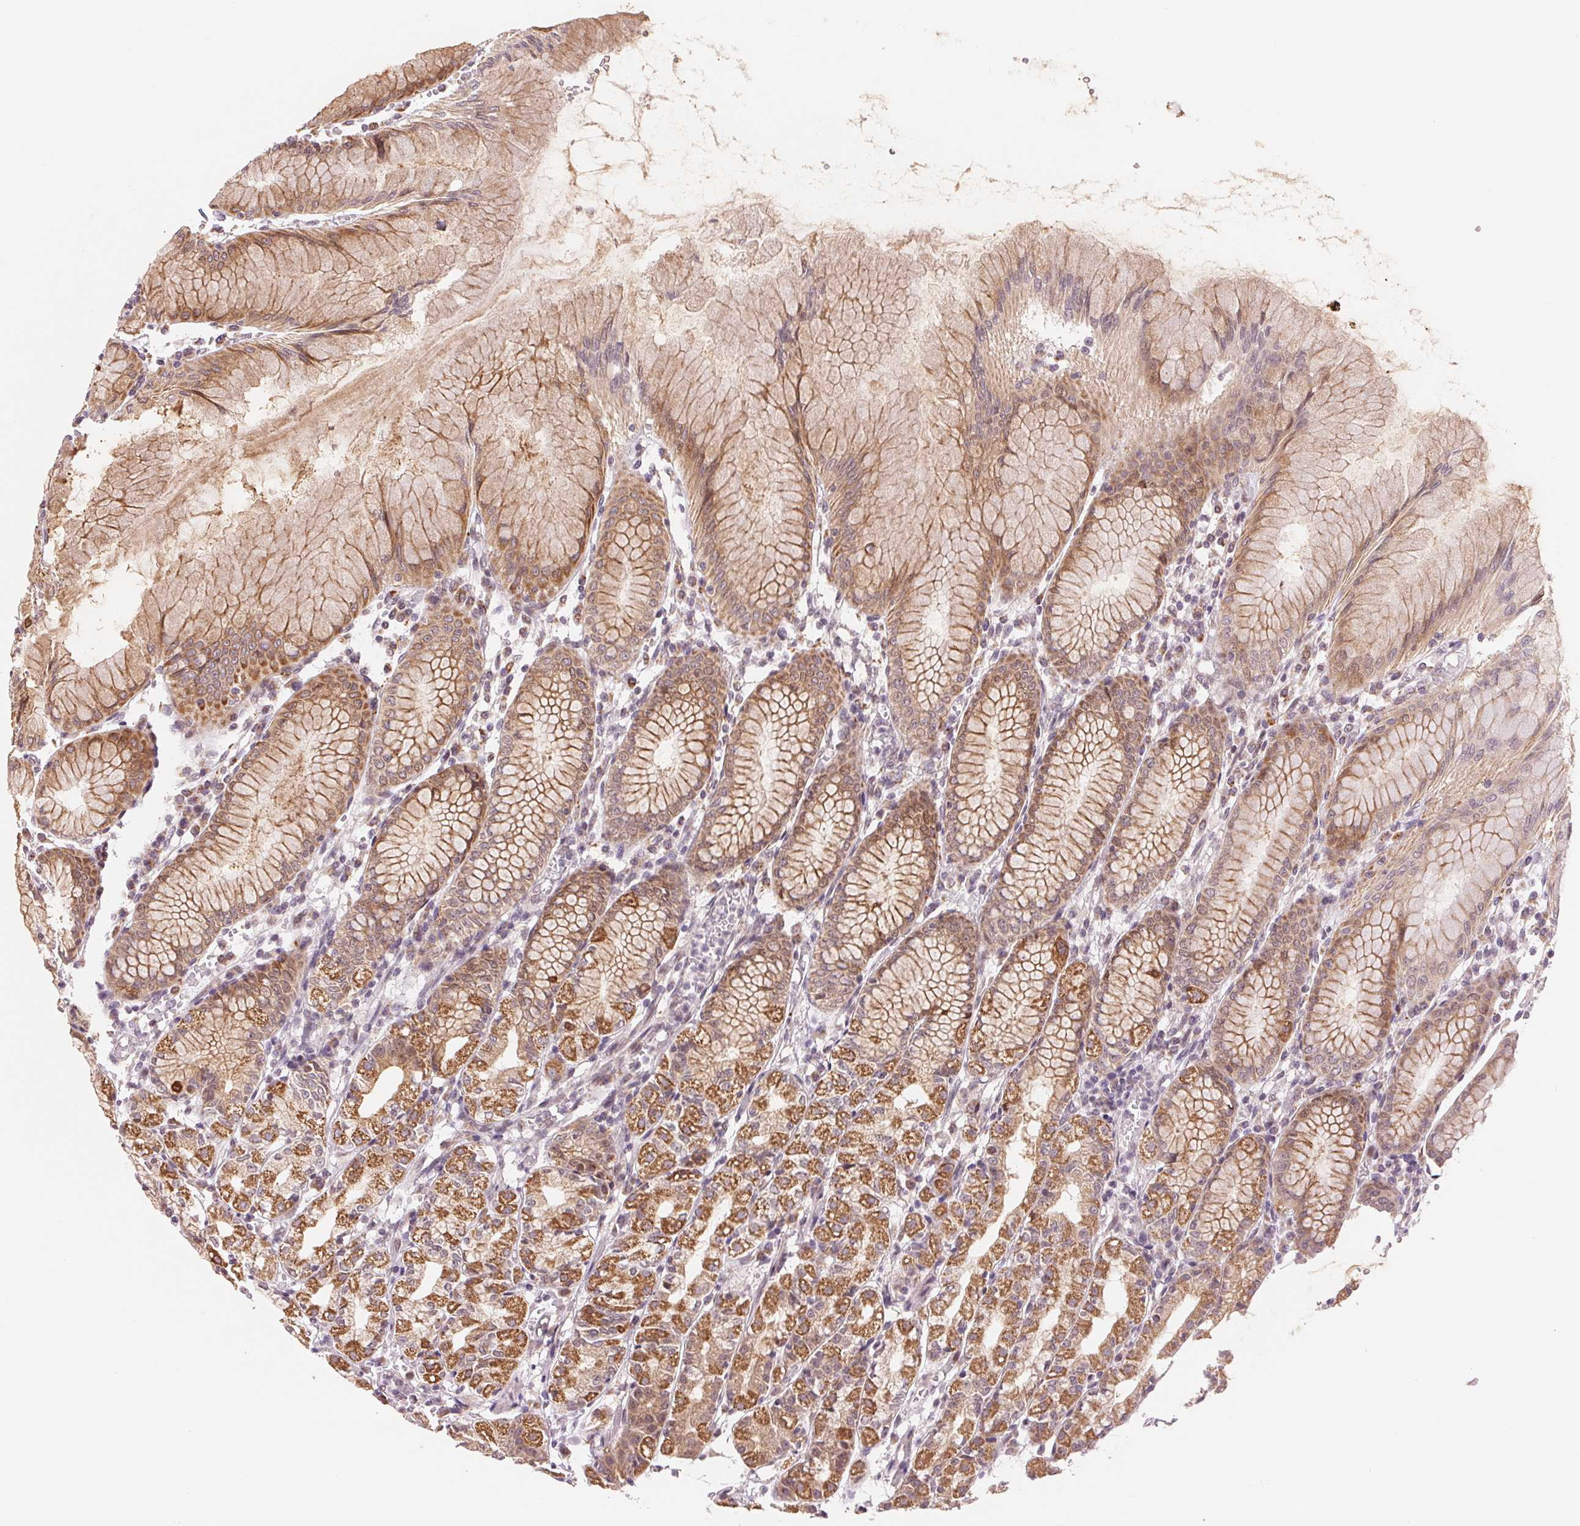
{"staining": {"intensity": "moderate", "quantity": ">75%", "location": "cytoplasmic/membranous,nuclear"}, "tissue": "stomach", "cell_type": "Glandular cells", "image_type": "normal", "snomed": [{"axis": "morphology", "description": "Normal tissue, NOS"}, {"axis": "topography", "description": "Stomach"}], "caption": "Glandular cells display medium levels of moderate cytoplasmic/membranous,nuclear staining in about >75% of cells in normal stomach.", "gene": "ARHGAP32", "patient": {"sex": "female", "age": 57}}